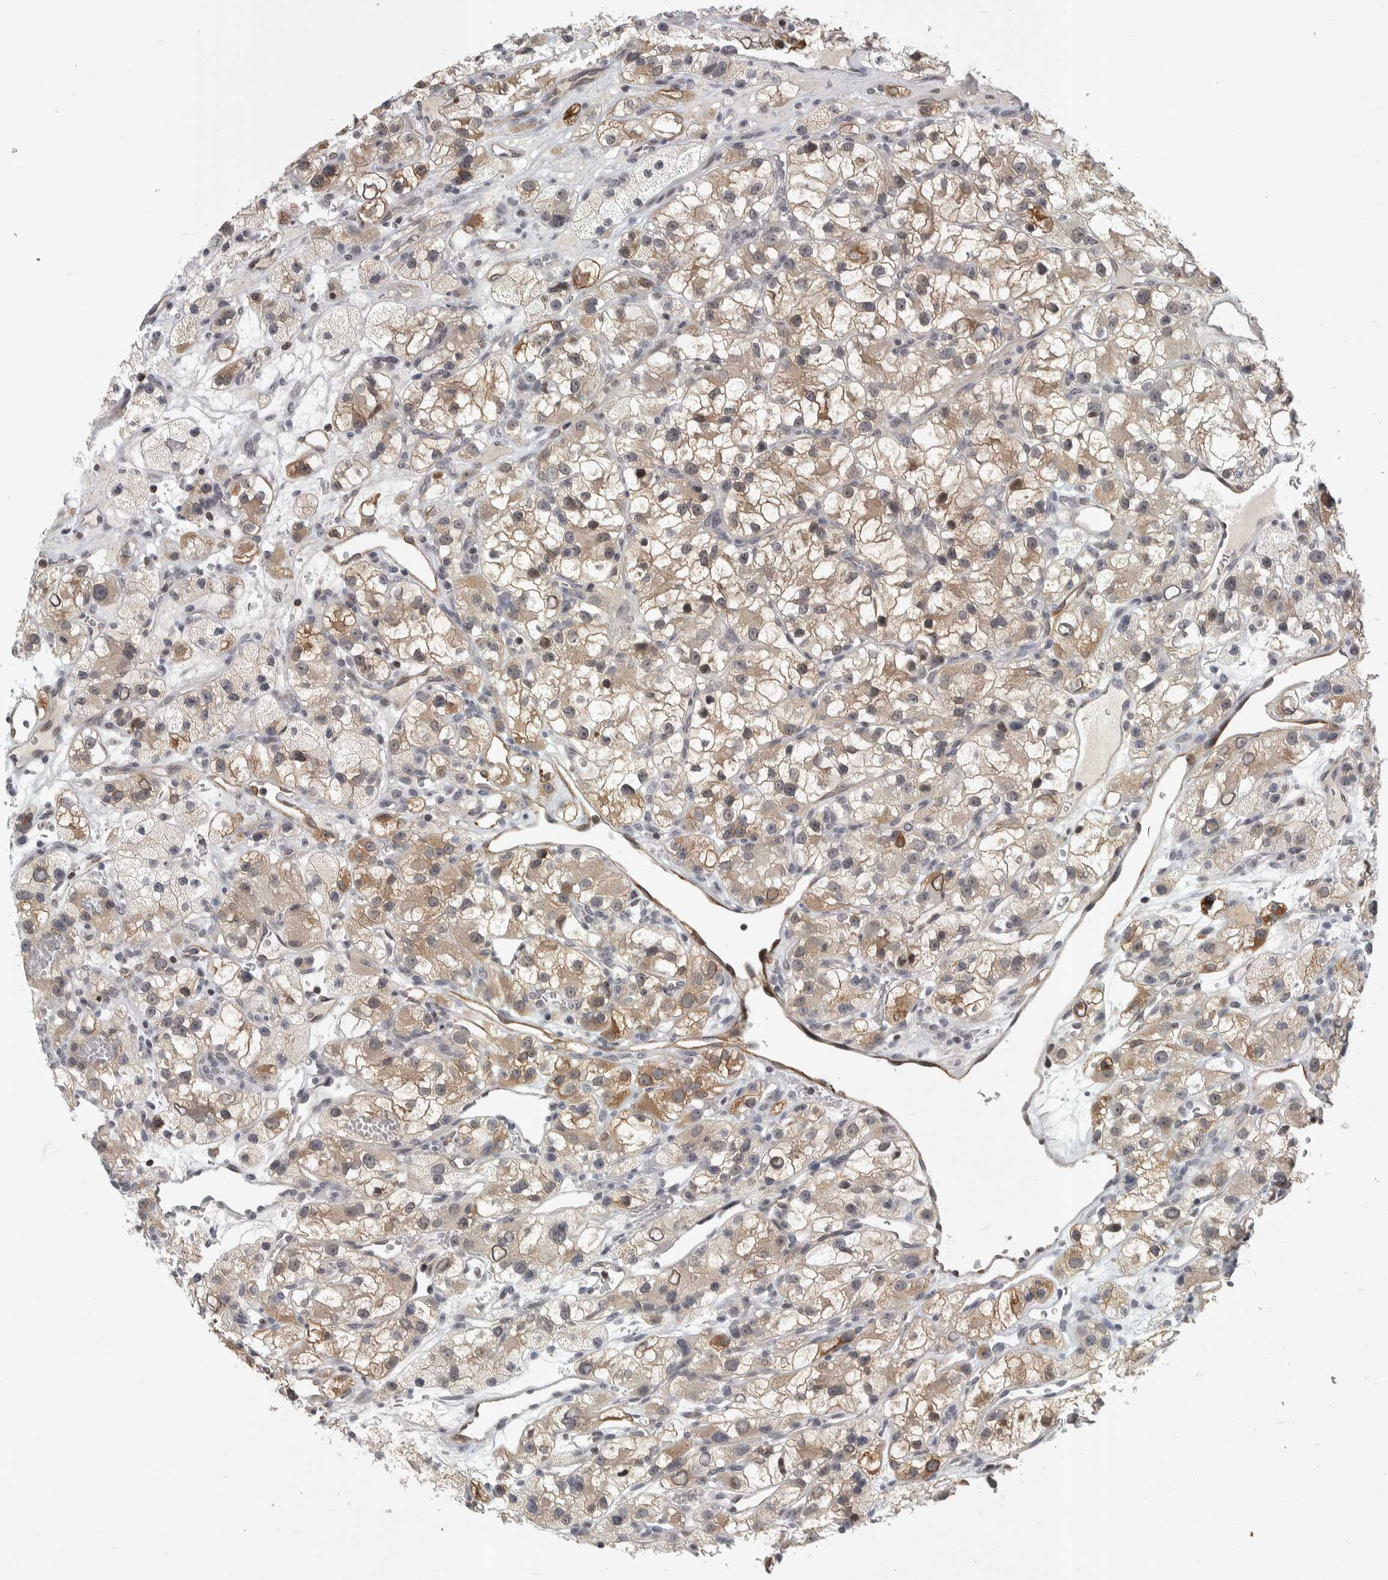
{"staining": {"intensity": "weak", "quantity": ">75%", "location": "cytoplasmic/membranous"}, "tissue": "renal cancer", "cell_type": "Tumor cells", "image_type": "cancer", "snomed": [{"axis": "morphology", "description": "Adenocarcinoma, NOS"}, {"axis": "topography", "description": "Kidney"}], "caption": "This micrograph displays renal cancer stained with immunohistochemistry to label a protein in brown. The cytoplasmic/membranous of tumor cells show weak positivity for the protein. Nuclei are counter-stained blue.", "gene": "ZSCAN21", "patient": {"sex": "female", "age": 57}}